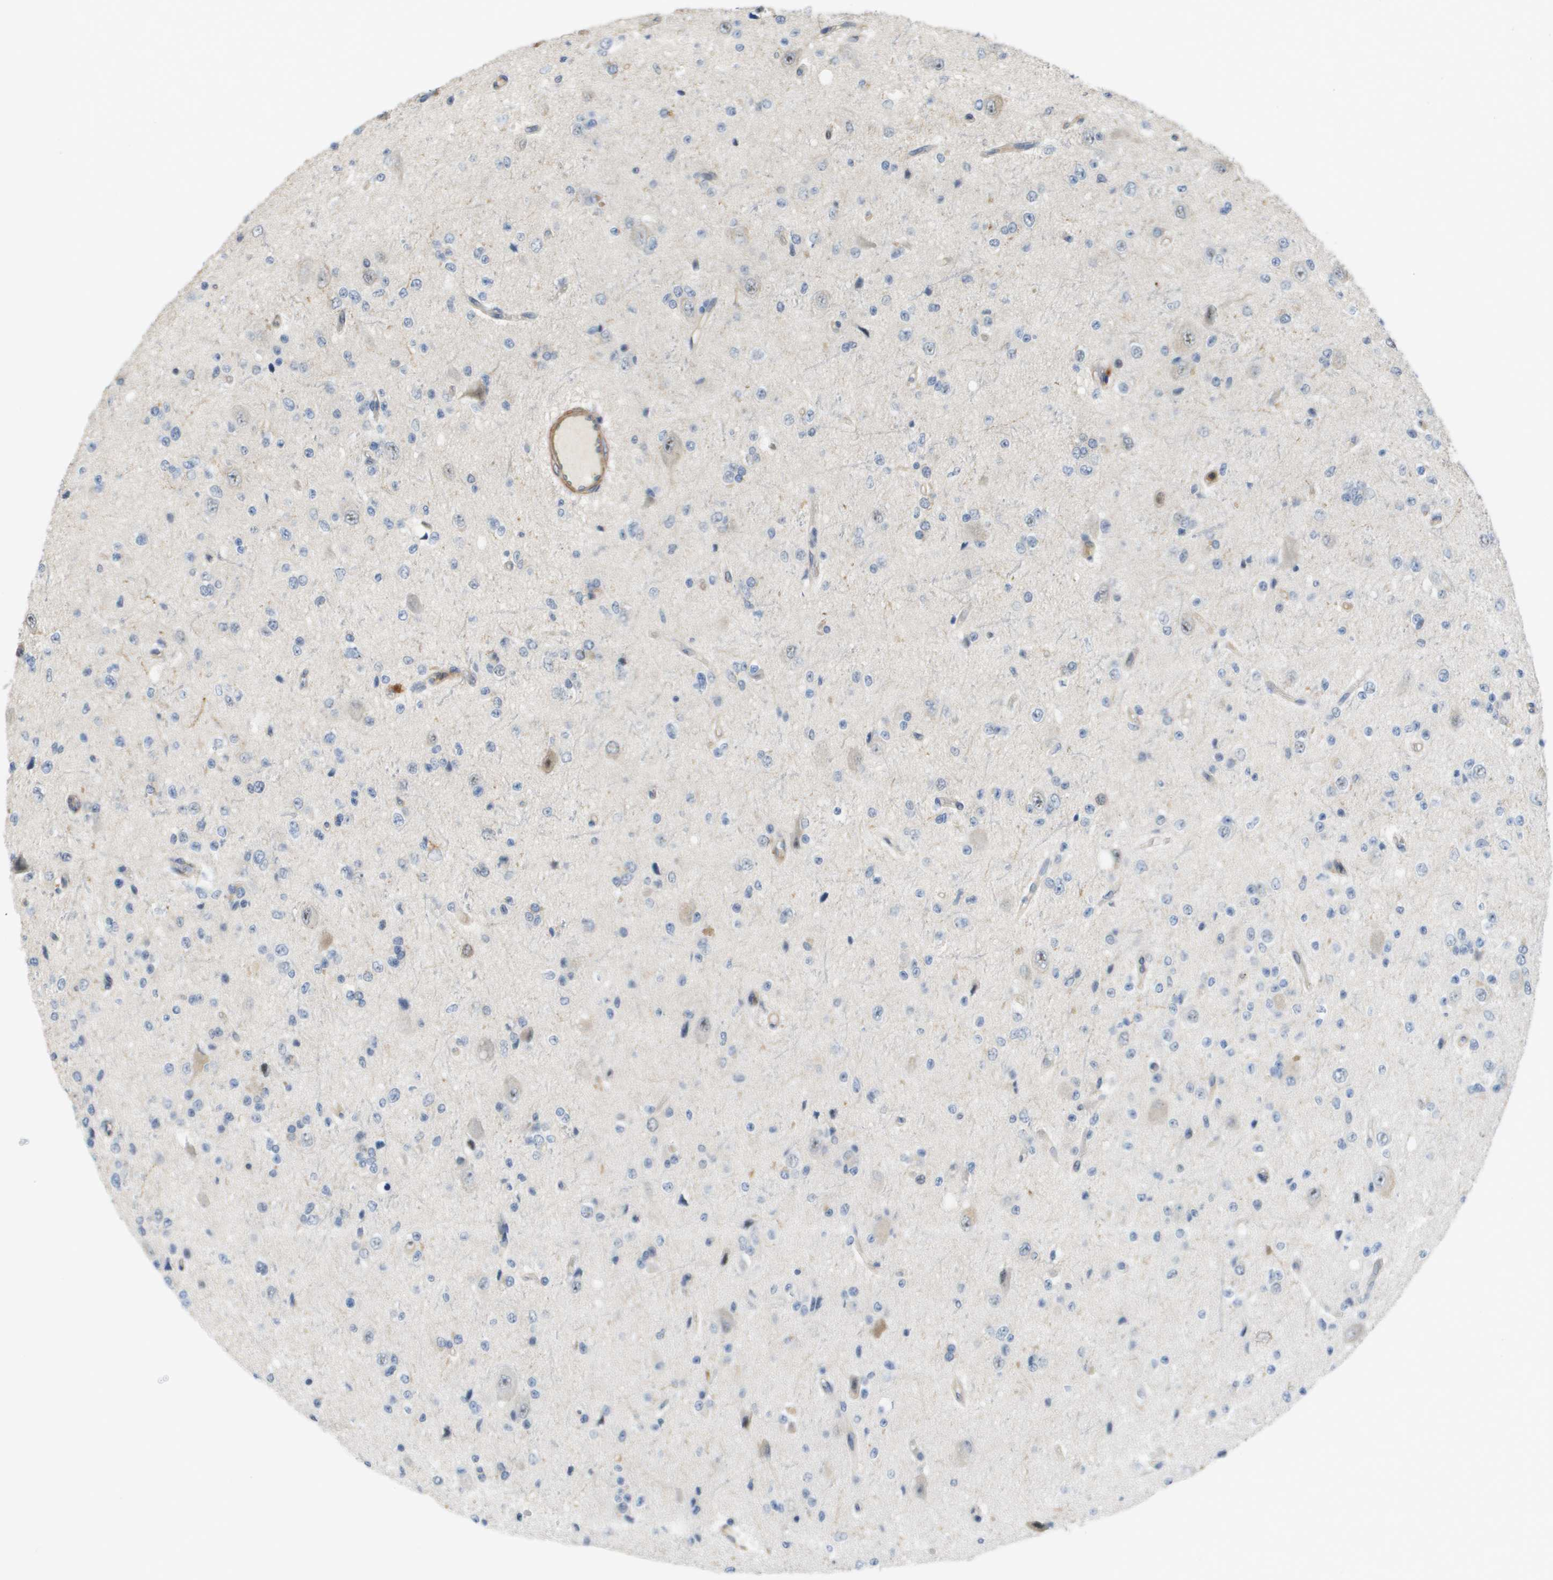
{"staining": {"intensity": "negative", "quantity": "none", "location": "none"}, "tissue": "glioma", "cell_type": "Tumor cells", "image_type": "cancer", "snomed": [{"axis": "morphology", "description": "Glioma, malignant, High grade"}, {"axis": "topography", "description": "pancreas cauda"}], "caption": "This is an IHC photomicrograph of human glioma. There is no staining in tumor cells.", "gene": "RNF112", "patient": {"sex": "male", "age": 60}}